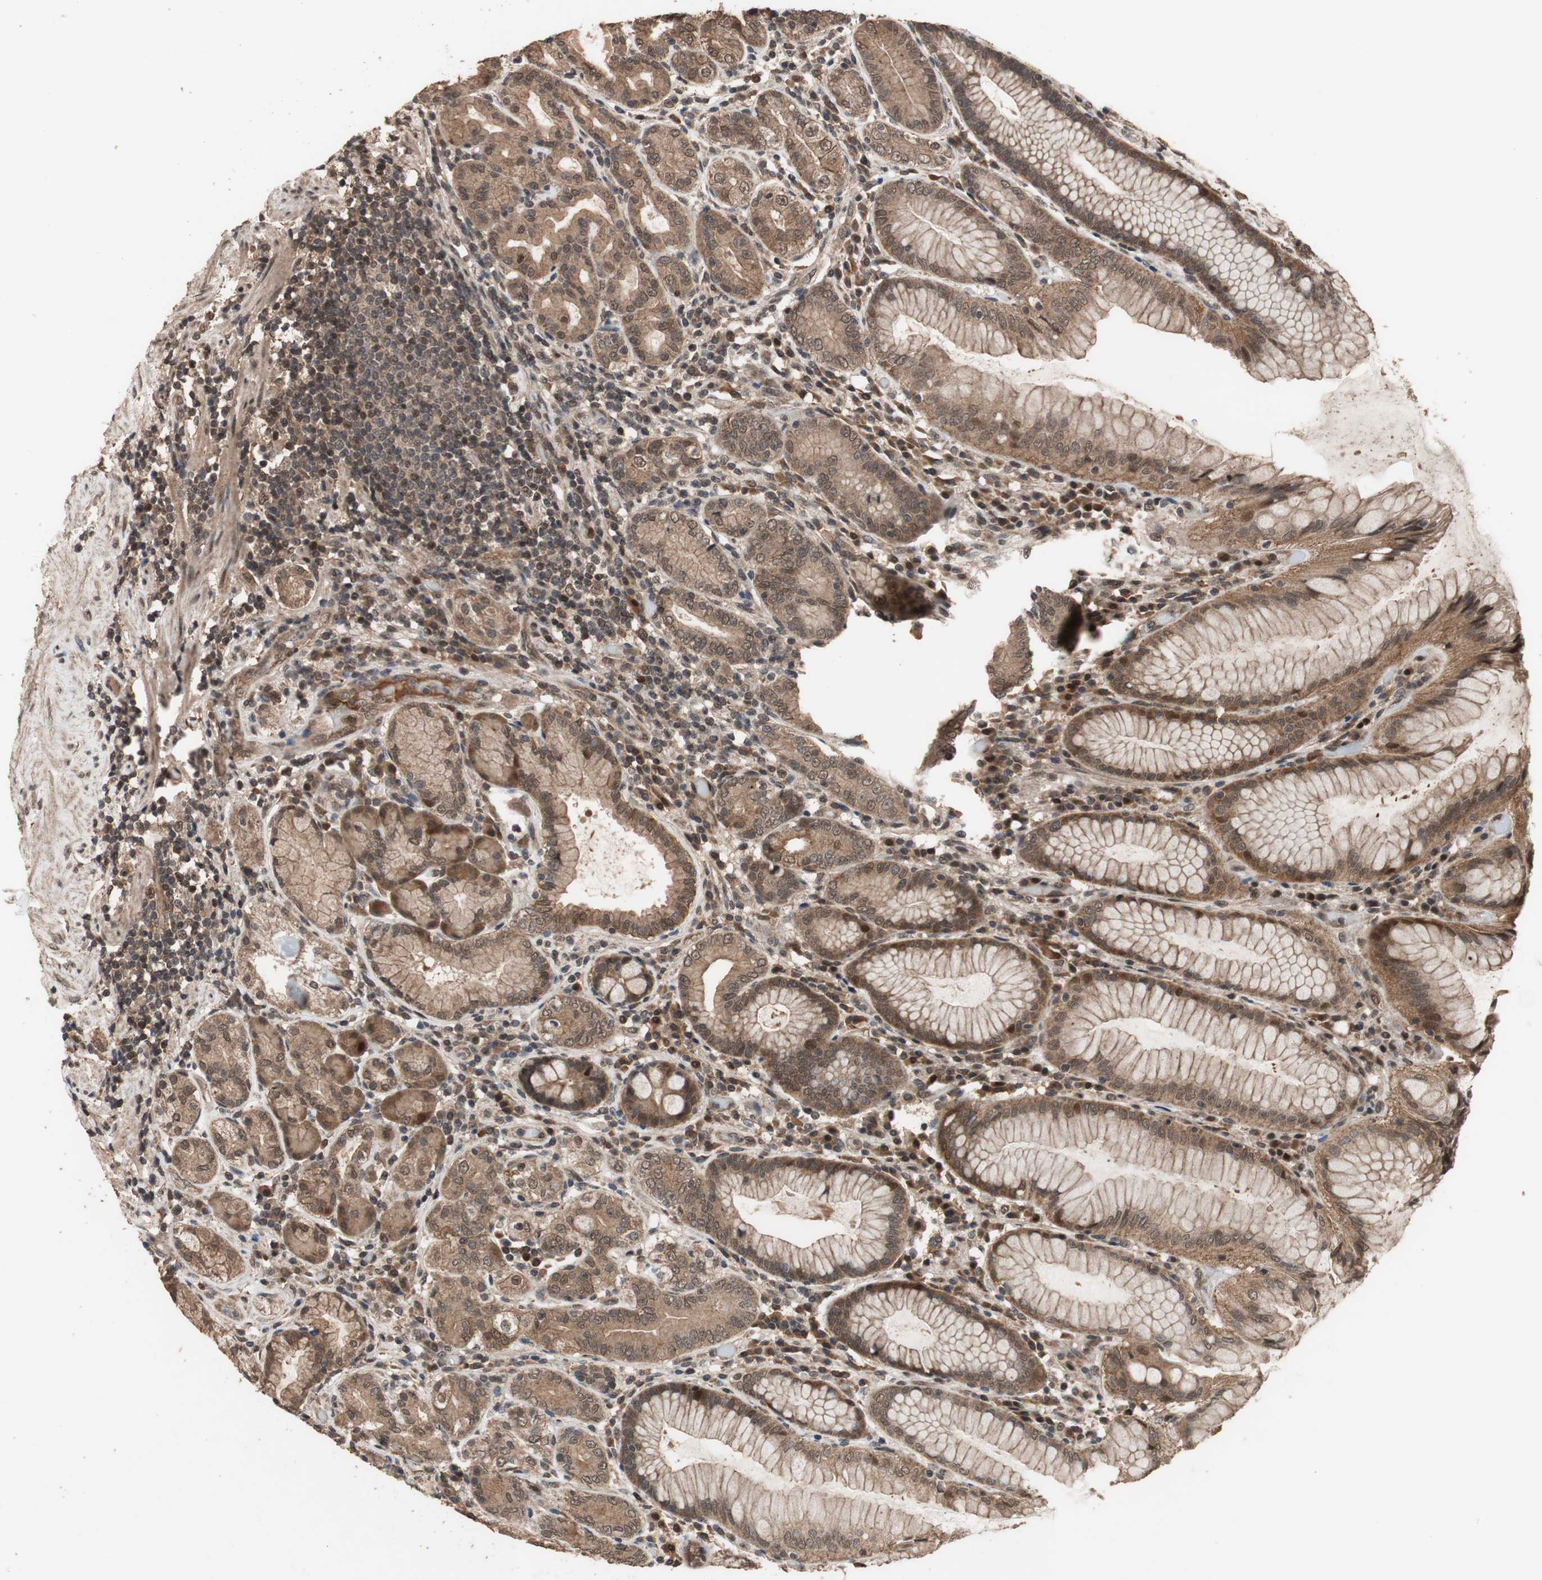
{"staining": {"intensity": "moderate", "quantity": ">75%", "location": "cytoplasmic/membranous,nuclear"}, "tissue": "stomach", "cell_type": "Glandular cells", "image_type": "normal", "snomed": [{"axis": "morphology", "description": "Normal tissue, NOS"}, {"axis": "topography", "description": "Stomach, lower"}], "caption": "Immunohistochemistry (IHC) (DAB (3,3'-diaminobenzidine)) staining of benign human stomach demonstrates moderate cytoplasmic/membranous,nuclear protein positivity in about >75% of glandular cells.", "gene": "KANSL1", "patient": {"sex": "female", "age": 76}}